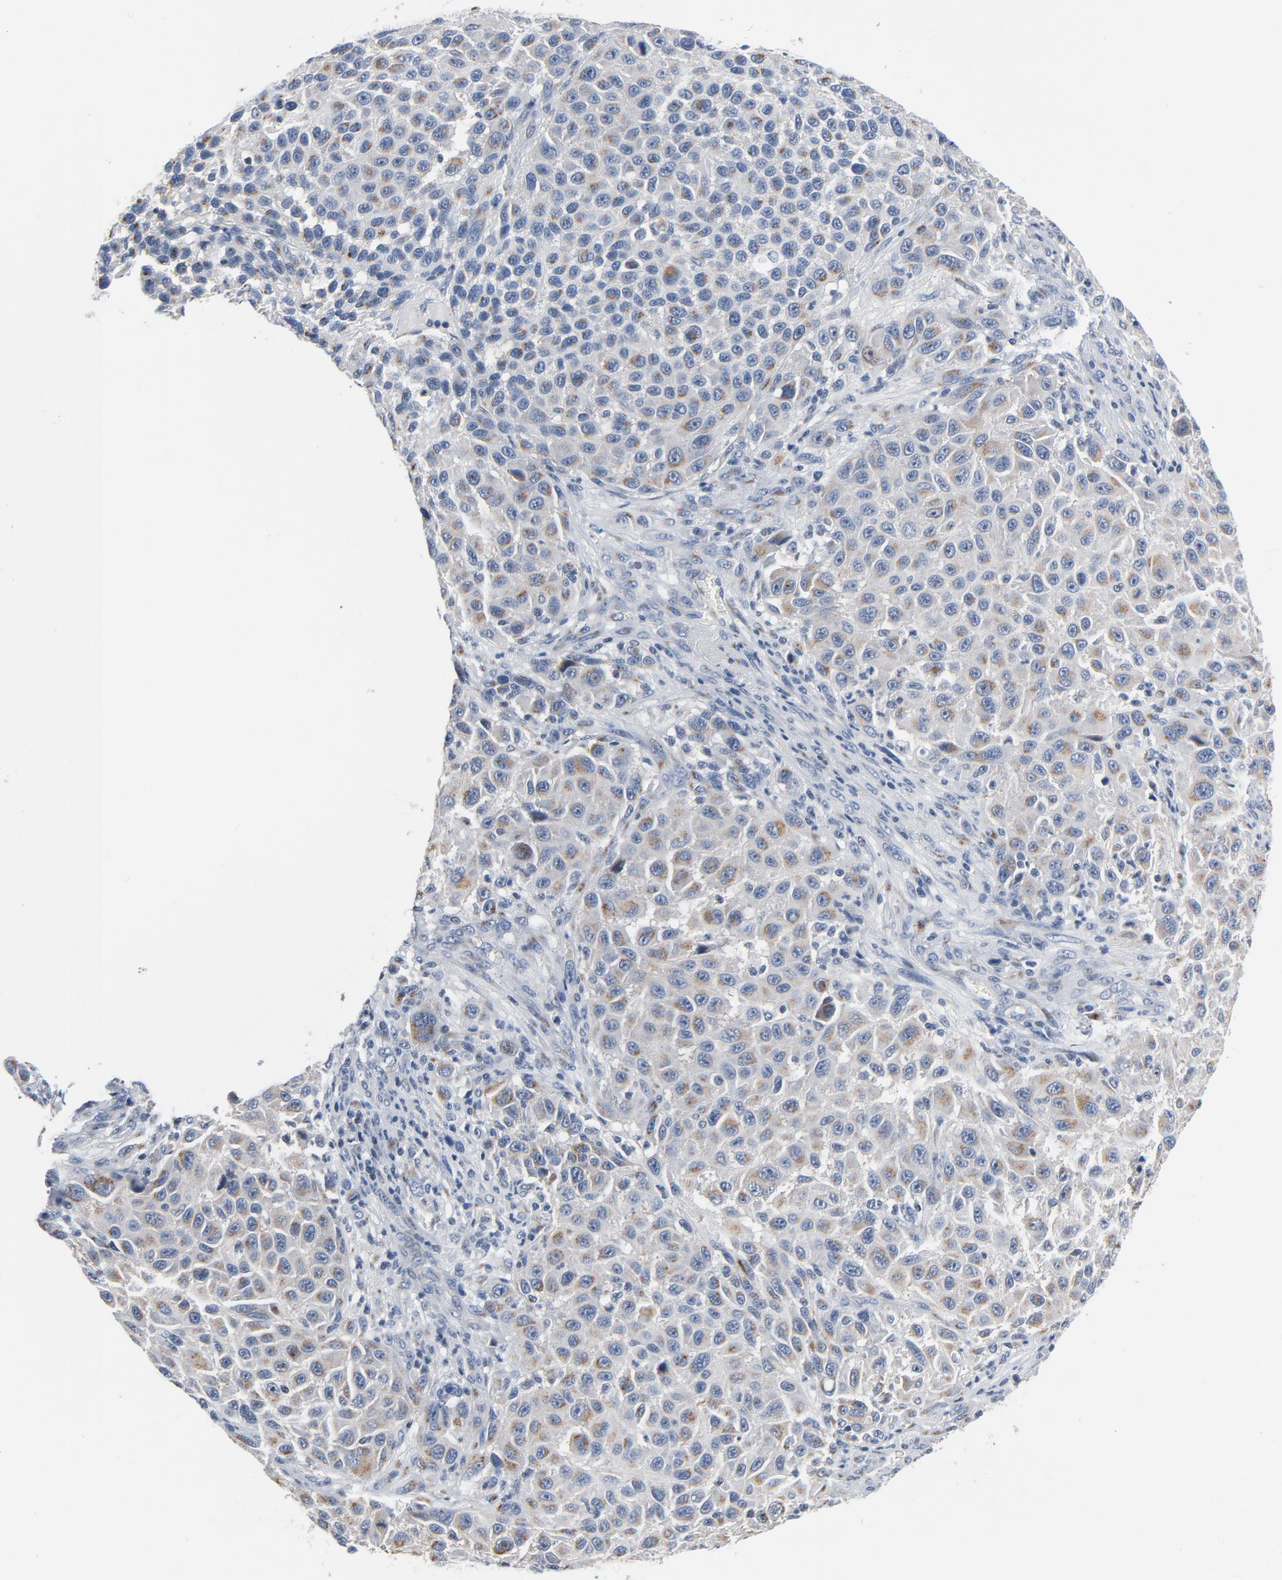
{"staining": {"intensity": "moderate", "quantity": "25%-75%", "location": "cytoplasmic/membranous"}, "tissue": "melanoma", "cell_type": "Tumor cells", "image_type": "cancer", "snomed": [{"axis": "morphology", "description": "Malignant melanoma, Metastatic site"}, {"axis": "topography", "description": "Lymph node"}], "caption": "The histopathology image exhibits a brown stain indicating the presence of a protein in the cytoplasmic/membranous of tumor cells in melanoma.", "gene": "YIPF6", "patient": {"sex": "male", "age": 61}}